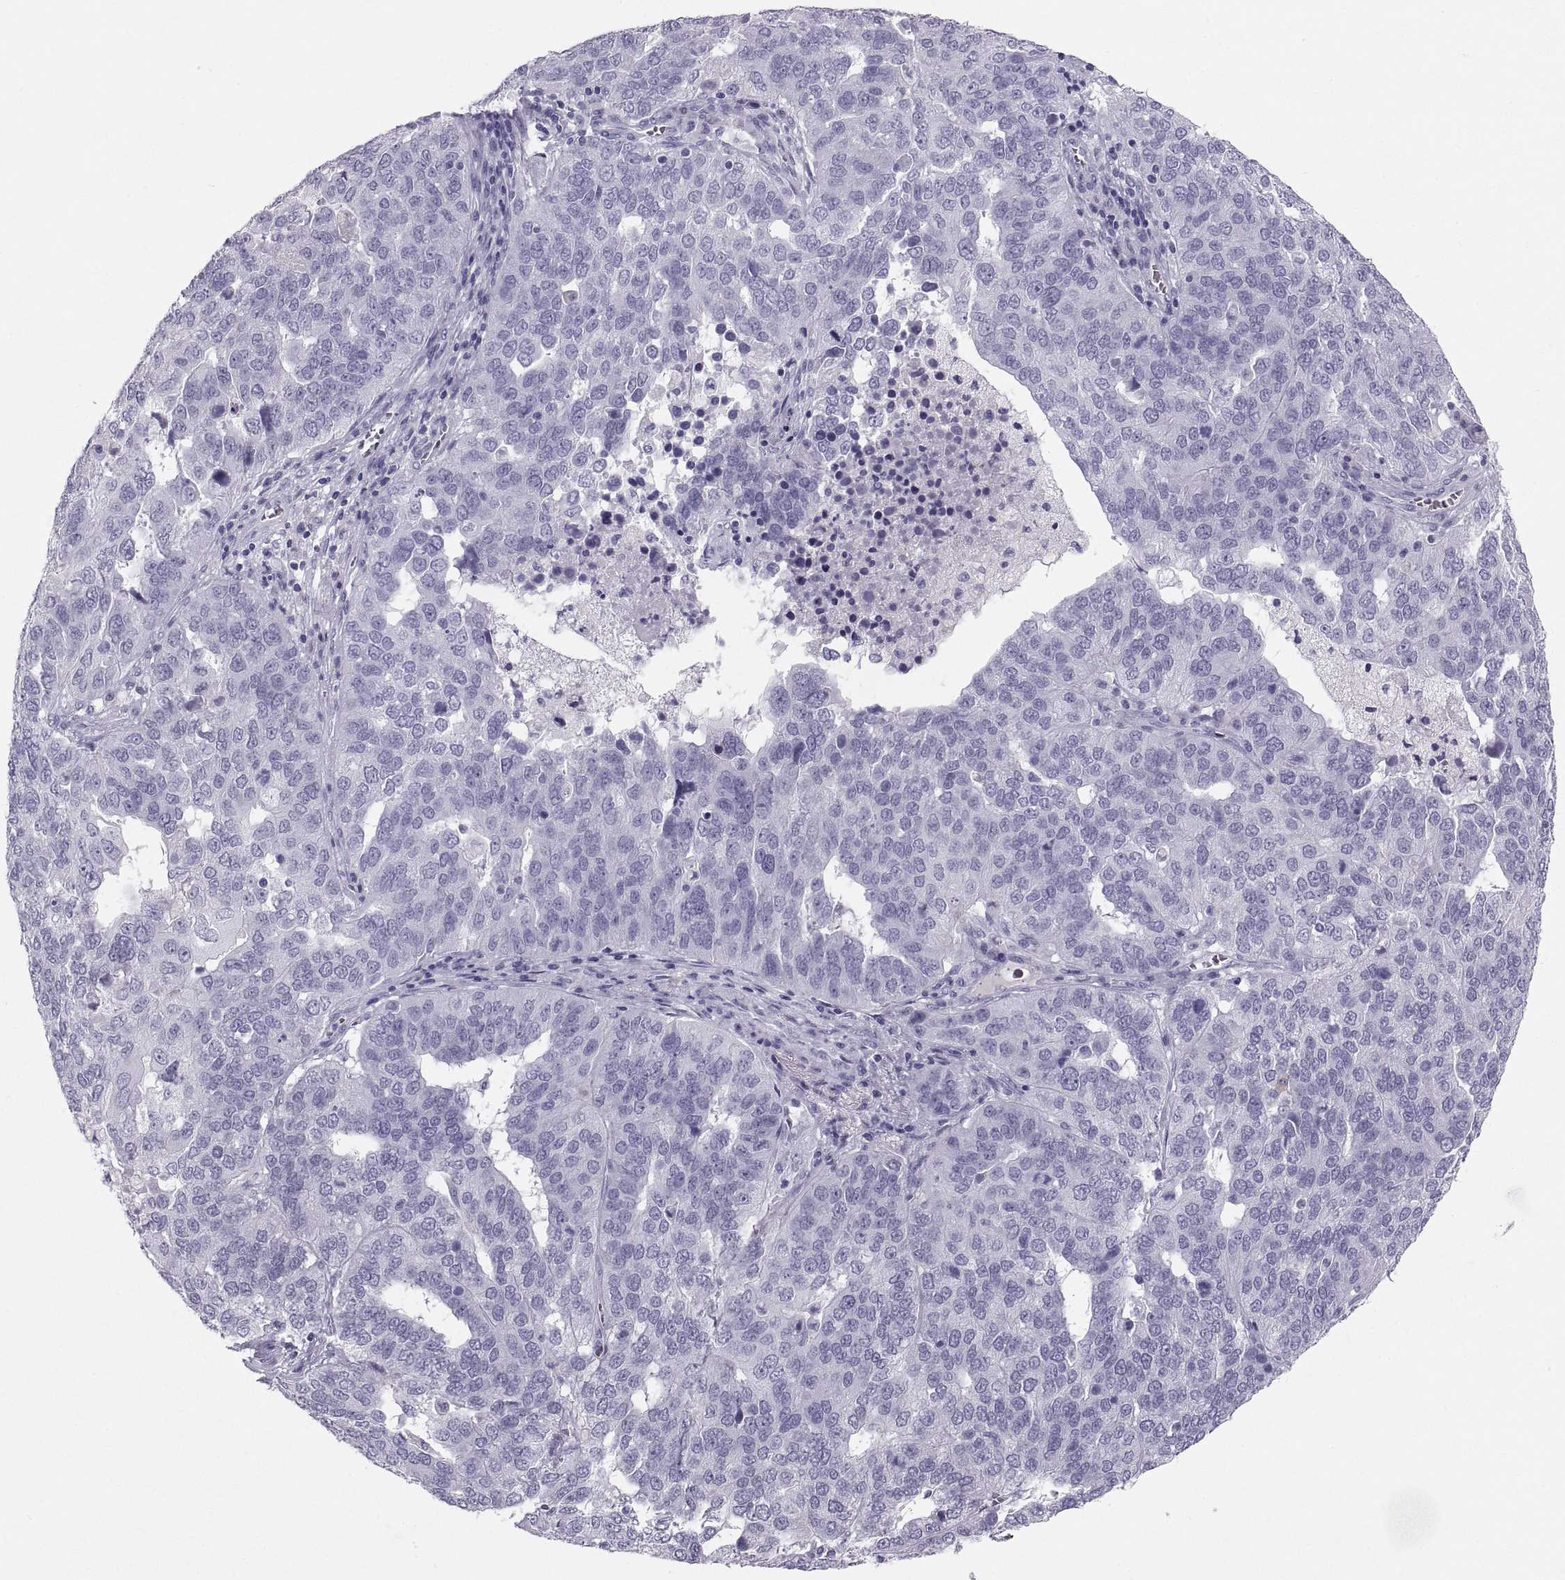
{"staining": {"intensity": "negative", "quantity": "none", "location": "none"}, "tissue": "ovarian cancer", "cell_type": "Tumor cells", "image_type": "cancer", "snomed": [{"axis": "morphology", "description": "Carcinoma, endometroid"}, {"axis": "topography", "description": "Soft tissue"}, {"axis": "topography", "description": "Ovary"}], "caption": "A high-resolution histopathology image shows immunohistochemistry staining of ovarian endometroid carcinoma, which exhibits no significant staining in tumor cells.", "gene": "SLC22A6", "patient": {"sex": "female", "age": 52}}